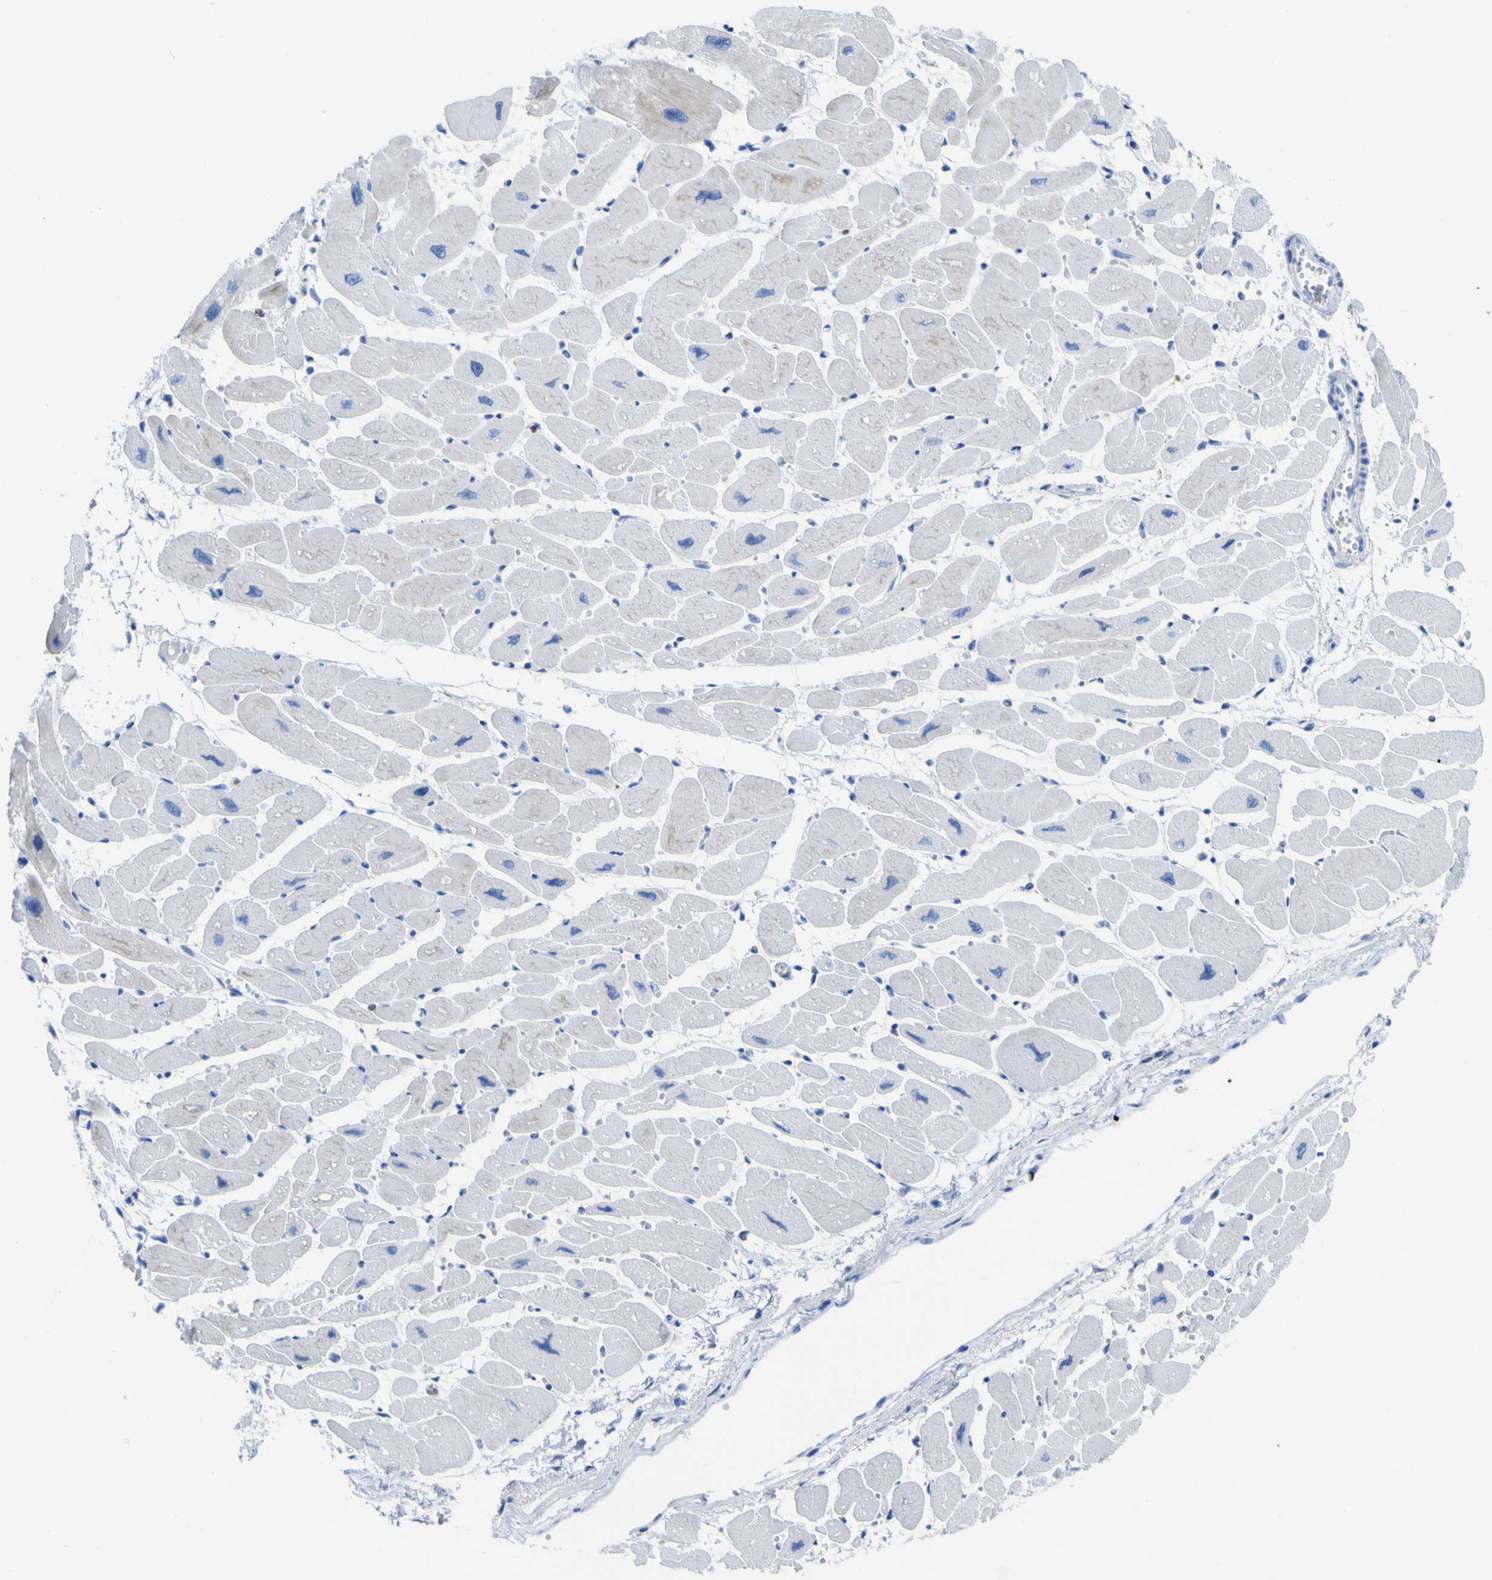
{"staining": {"intensity": "negative", "quantity": "none", "location": "none"}, "tissue": "heart muscle", "cell_type": "Cardiomyocytes", "image_type": "normal", "snomed": [{"axis": "morphology", "description": "Normal tissue, NOS"}, {"axis": "topography", "description": "Heart"}], "caption": "A high-resolution image shows immunohistochemistry (IHC) staining of normal heart muscle, which shows no significant positivity in cardiomyocytes.", "gene": "ABHD3", "patient": {"sex": "female", "age": 54}}